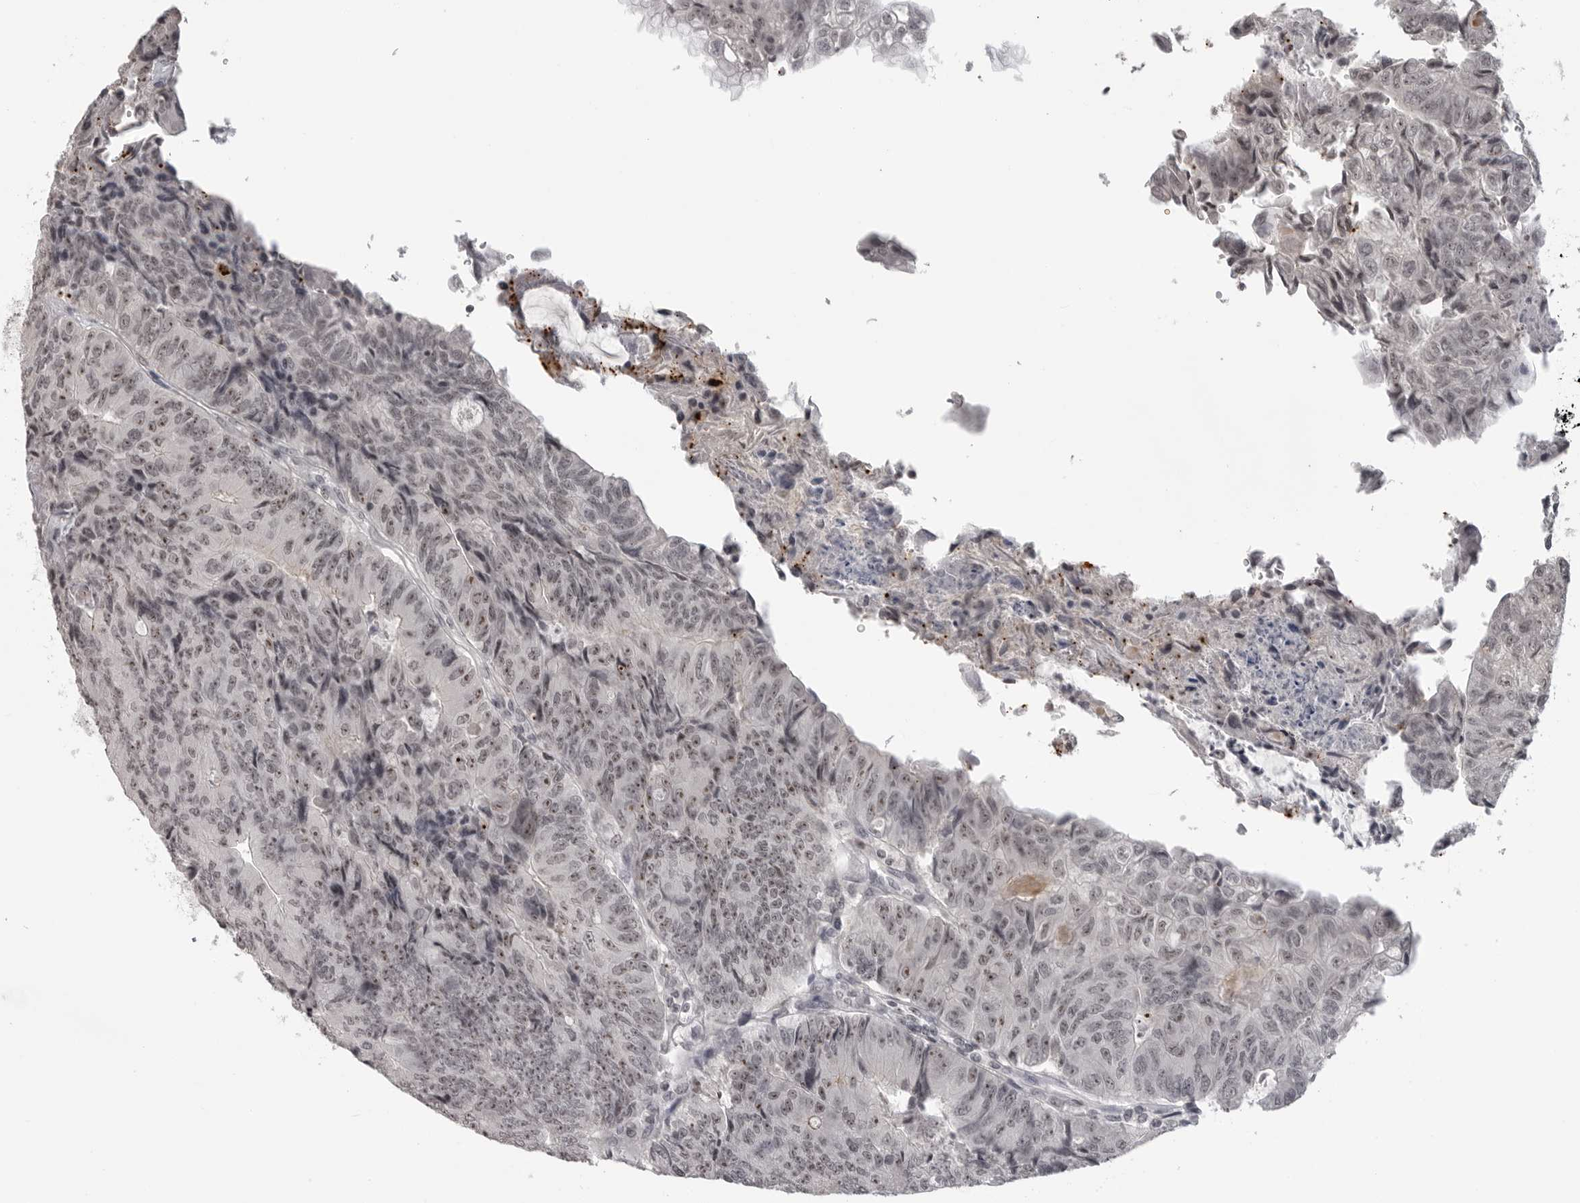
{"staining": {"intensity": "weak", "quantity": "25%-75%", "location": "nuclear"}, "tissue": "colorectal cancer", "cell_type": "Tumor cells", "image_type": "cancer", "snomed": [{"axis": "morphology", "description": "Adenocarcinoma, NOS"}, {"axis": "topography", "description": "Colon"}], "caption": "The micrograph reveals immunohistochemical staining of colorectal adenocarcinoma. There is weak nuclear staining is seen in approximately 25%-75% of tumor cells. Immunohistochemistry stains the protein of interest in brown and the nuclei are stained blue.", "gene": "DDX54", "patient": {"sex": "female", "age": 67}}